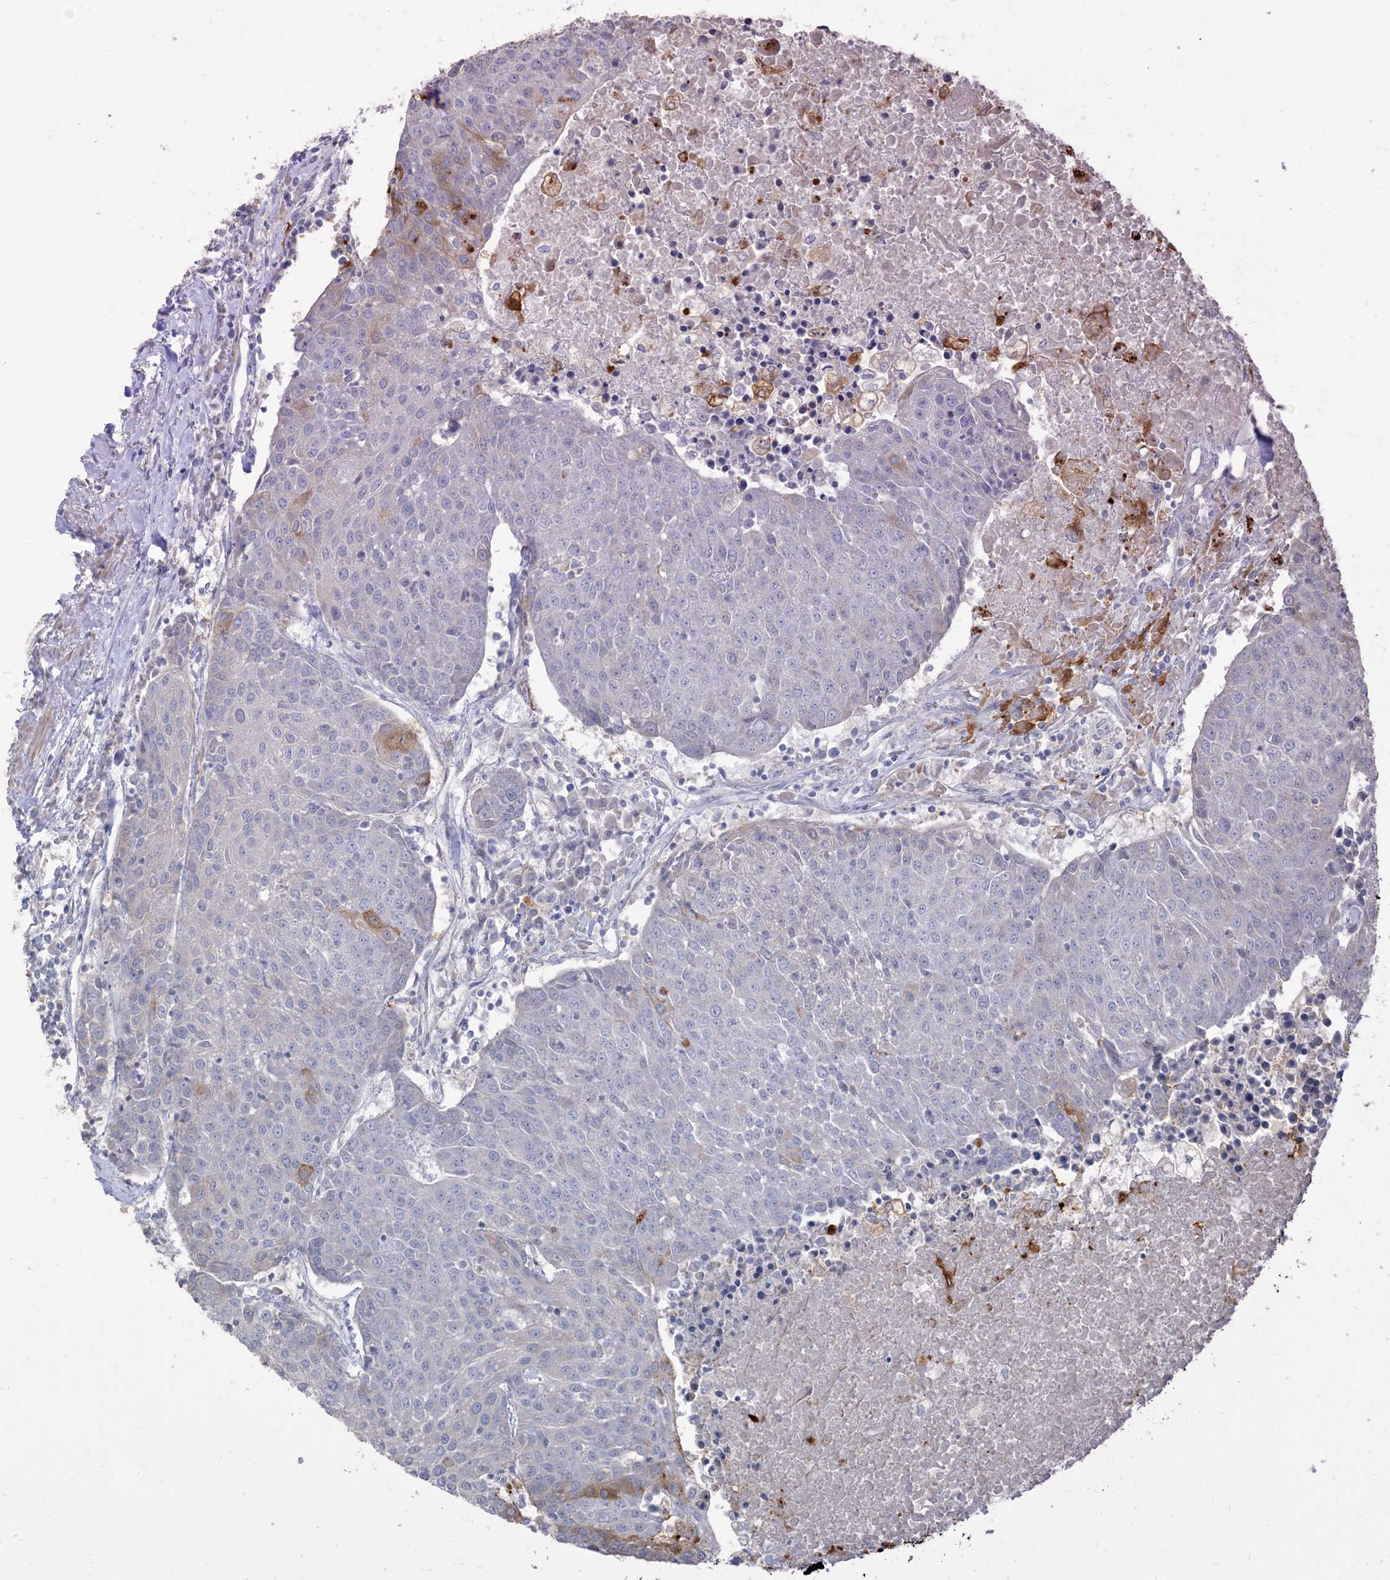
{"staining": {"intensity": "moderate", "quantity": "<25%", "location": "cytoplasmic/membranous"}, "tissue": "urothelial cancer", "cell_type": "Tumor cells", "image_type": "cancer", "snomed": [{"axis": "morphology", "description": "Urothelial carcinoma, High grade"}, {"axis": "topography", "description": "Urinary bladder"}], "caption": "A photomicrograph of human high-grade urothelial carcinoma stained for a protein demonstrates moderate cytoplasmic/membranous brown staining in tumor cells. The staining was performed using DAB, with brown indicating positive protein expression. Nuclei are stained blue with hematoxylin.", "gene": "RNF175", "patient": {"sex": "female", "age": 85}}